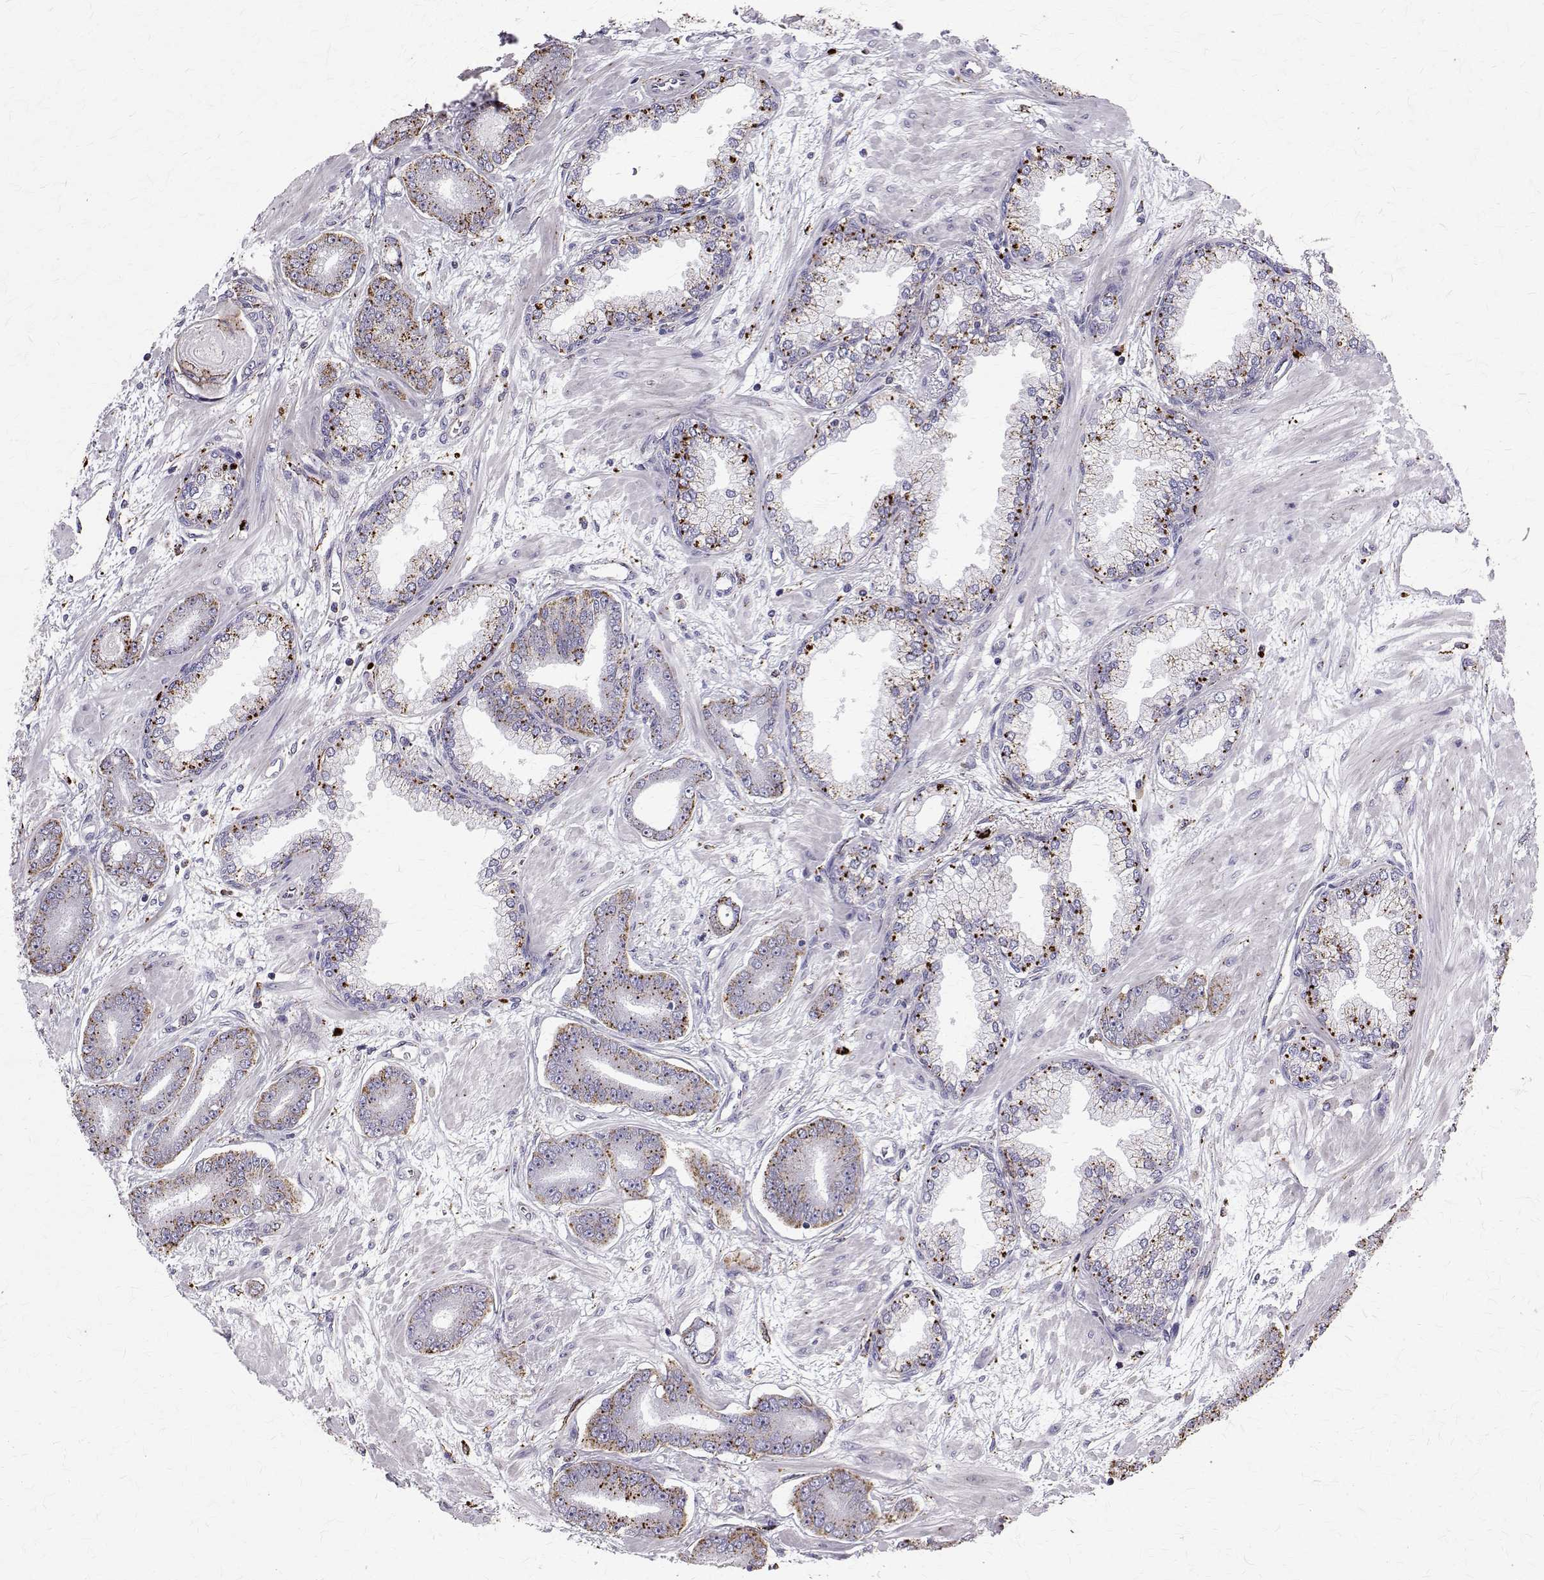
{"staining": {"intensity": "moderate", "quantity": "25%-75%", "location": "cytoplasmic/membranous"}, "tissue": "prostate cancer", "cell_type": "Tumor cells", "image_type": "cancer", "snomed": [{"axis": "morphology", "description": "Adenocarcinoma, Low grade"}, {"axis": "topography", "description": "Prostate"}], "caption": "Adenocarcinoma (low-grade) (prostate) tissue exhibits moderate cytoplasmic/membranous positivity in about 25%-75% of tumor cells", "gene": "TPP1", "patient": {"sex": "male", "age": 64}}